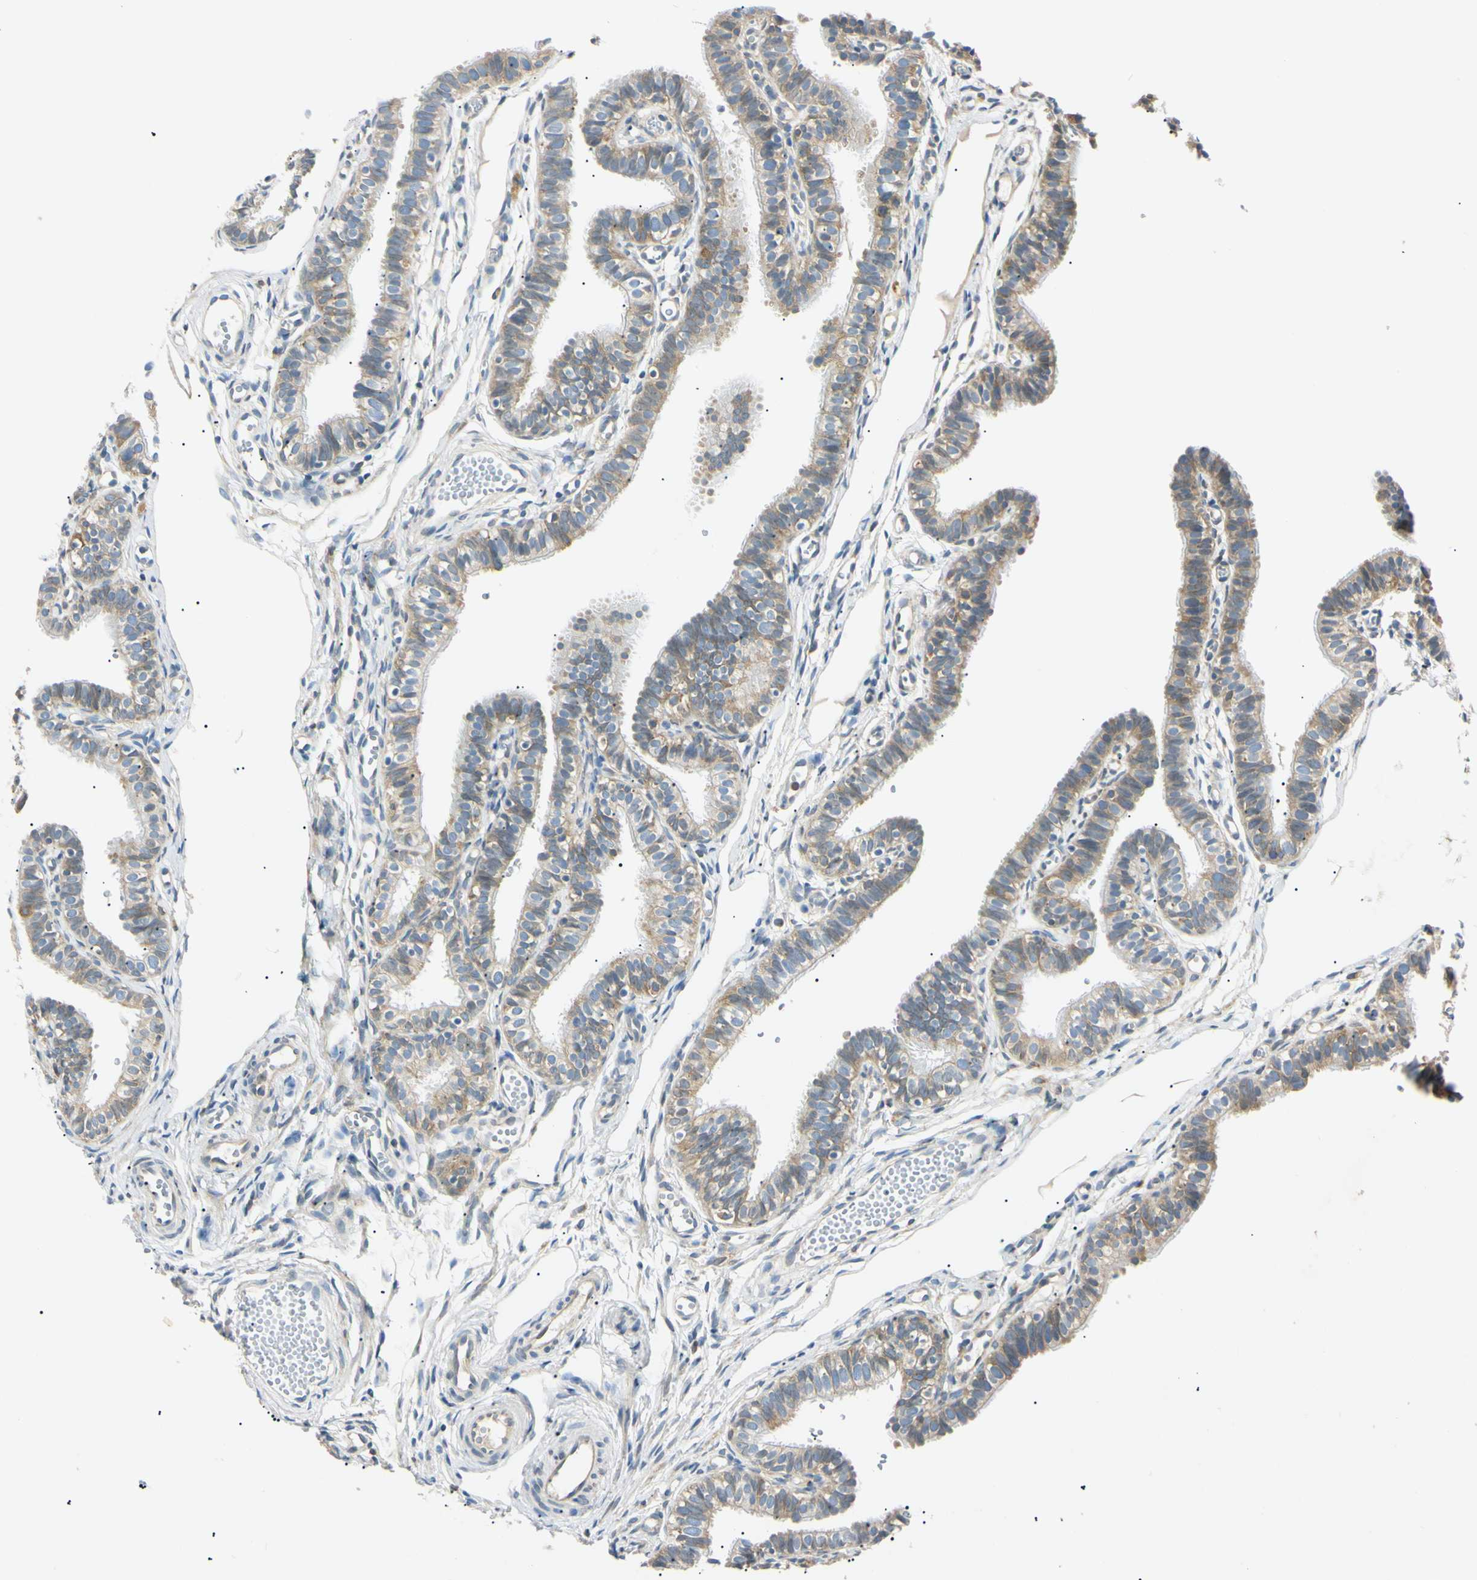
{"staining": {"intensity": "moderate", "quantity": ">75%", "location": "cytoplasmic/membranous"}, "tissue": "fallopian tube", "cell_type": "Glandular cells", "image_type": "normal", "snomed": [{"axis": "morphology", "description": "Normal tissue, NOS"}, {"axis": "topography", "description": "Fallopian tube"}, {"axis": "topography", "description": "Placenta"}], "caption": "Fallopian tube stained for a protein (brown) shows moderate cytoplasmic/membranous positive staining in approximately >75% of glandular cells.", "gene": "DNAJB12", "patient": {"sex": "female", "age": 34}}